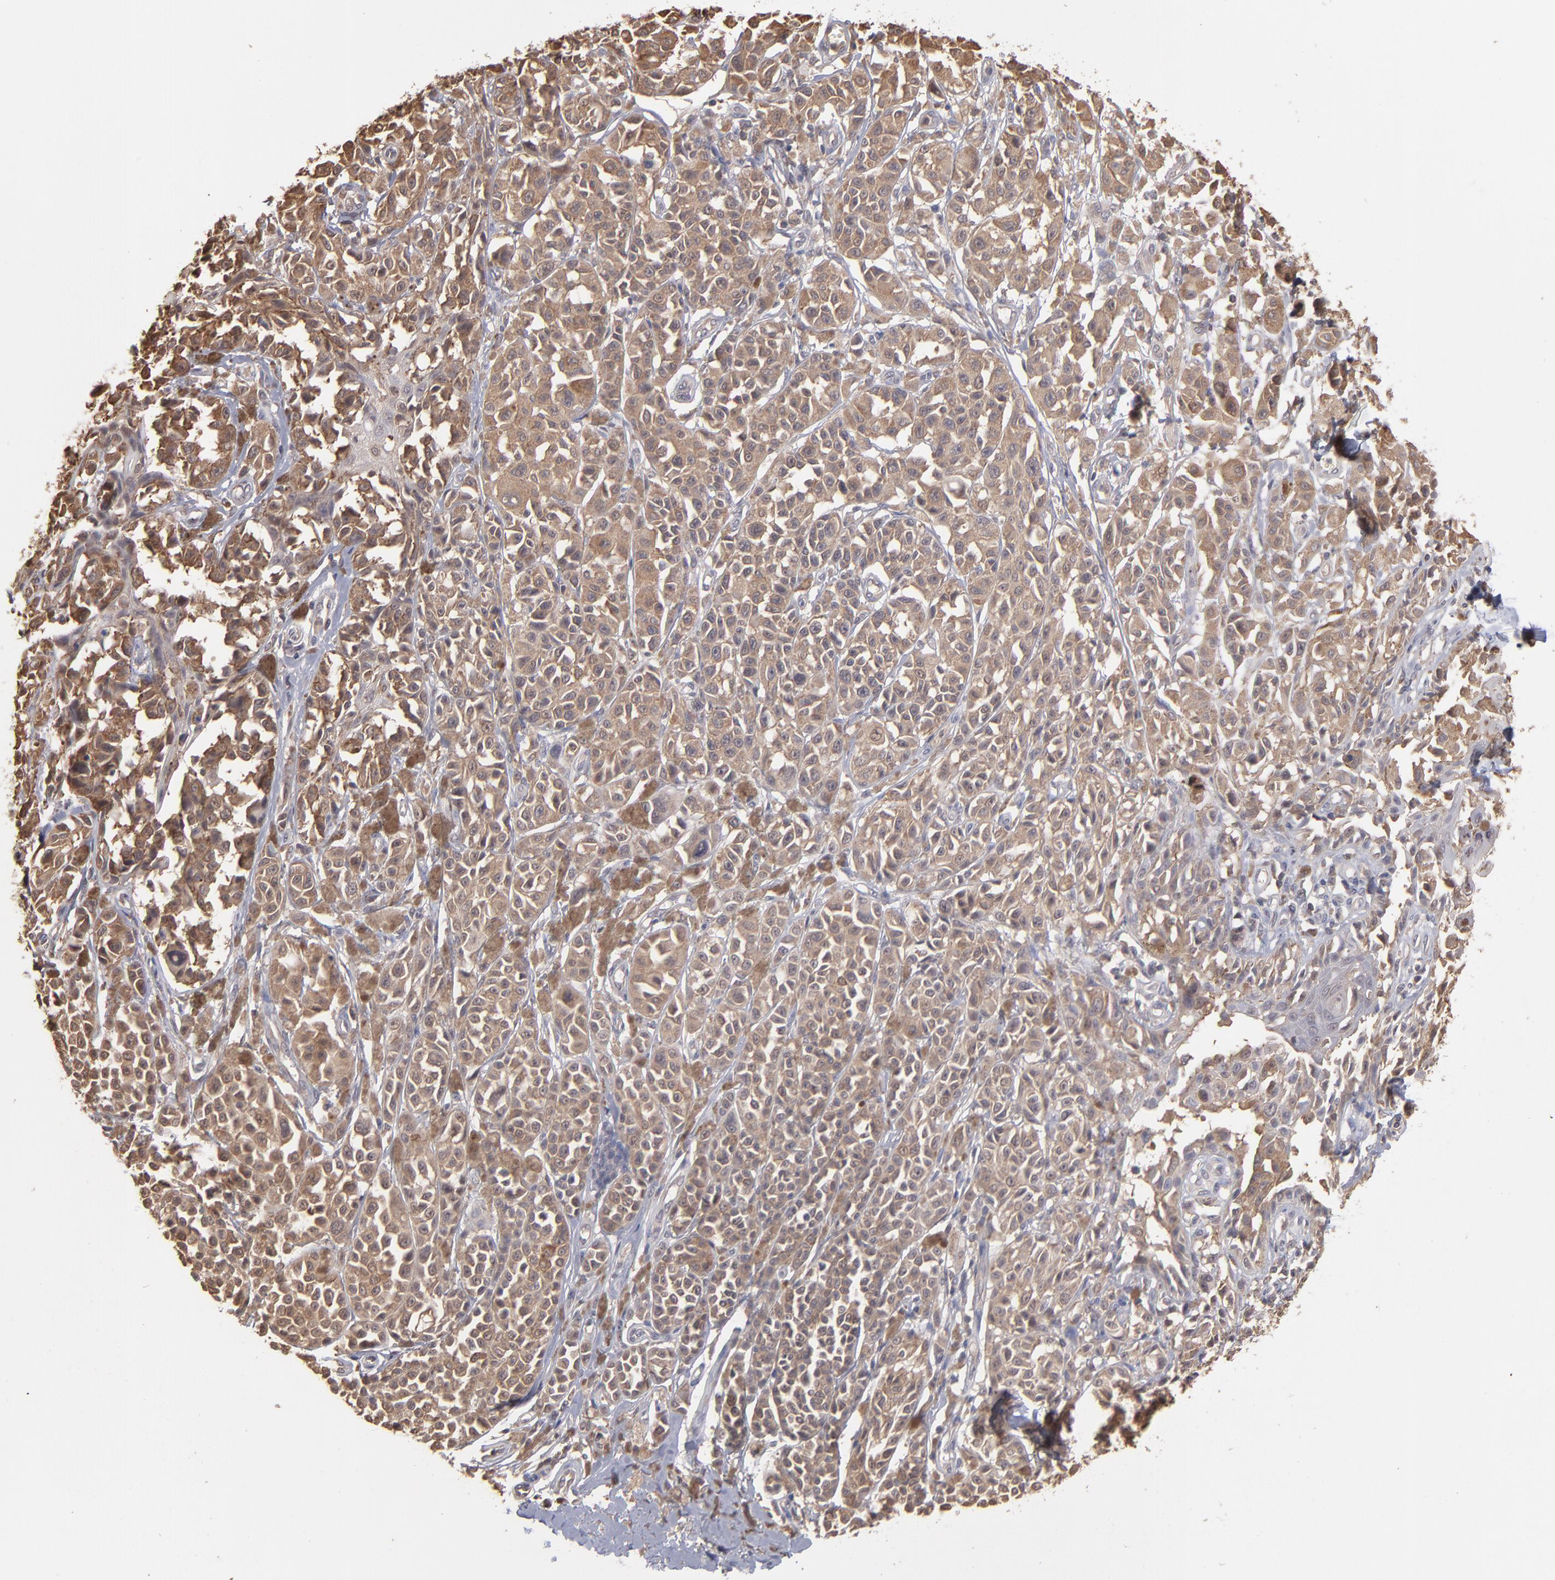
{"staining": {"intensity": "strong", "quantity": ">75%", "location": "cytoplasmic/membranous"}, "tissue": "melanoma", "cell_type": "Tumor cells", "image_type": "cancer", "snomed": [{"axis": "morphology", "description": "Malignant melanoma, NOS"}, {"axis": "topography", "description": "Skin"}], "caption": "This is an image of immunohistochemistry staining of melanoma, which shows strong positivity in the cytoplasmic/membranous of tumor cells.", "gene": "MAP2K2", "patient": {"sex": "female", "age": 38}}